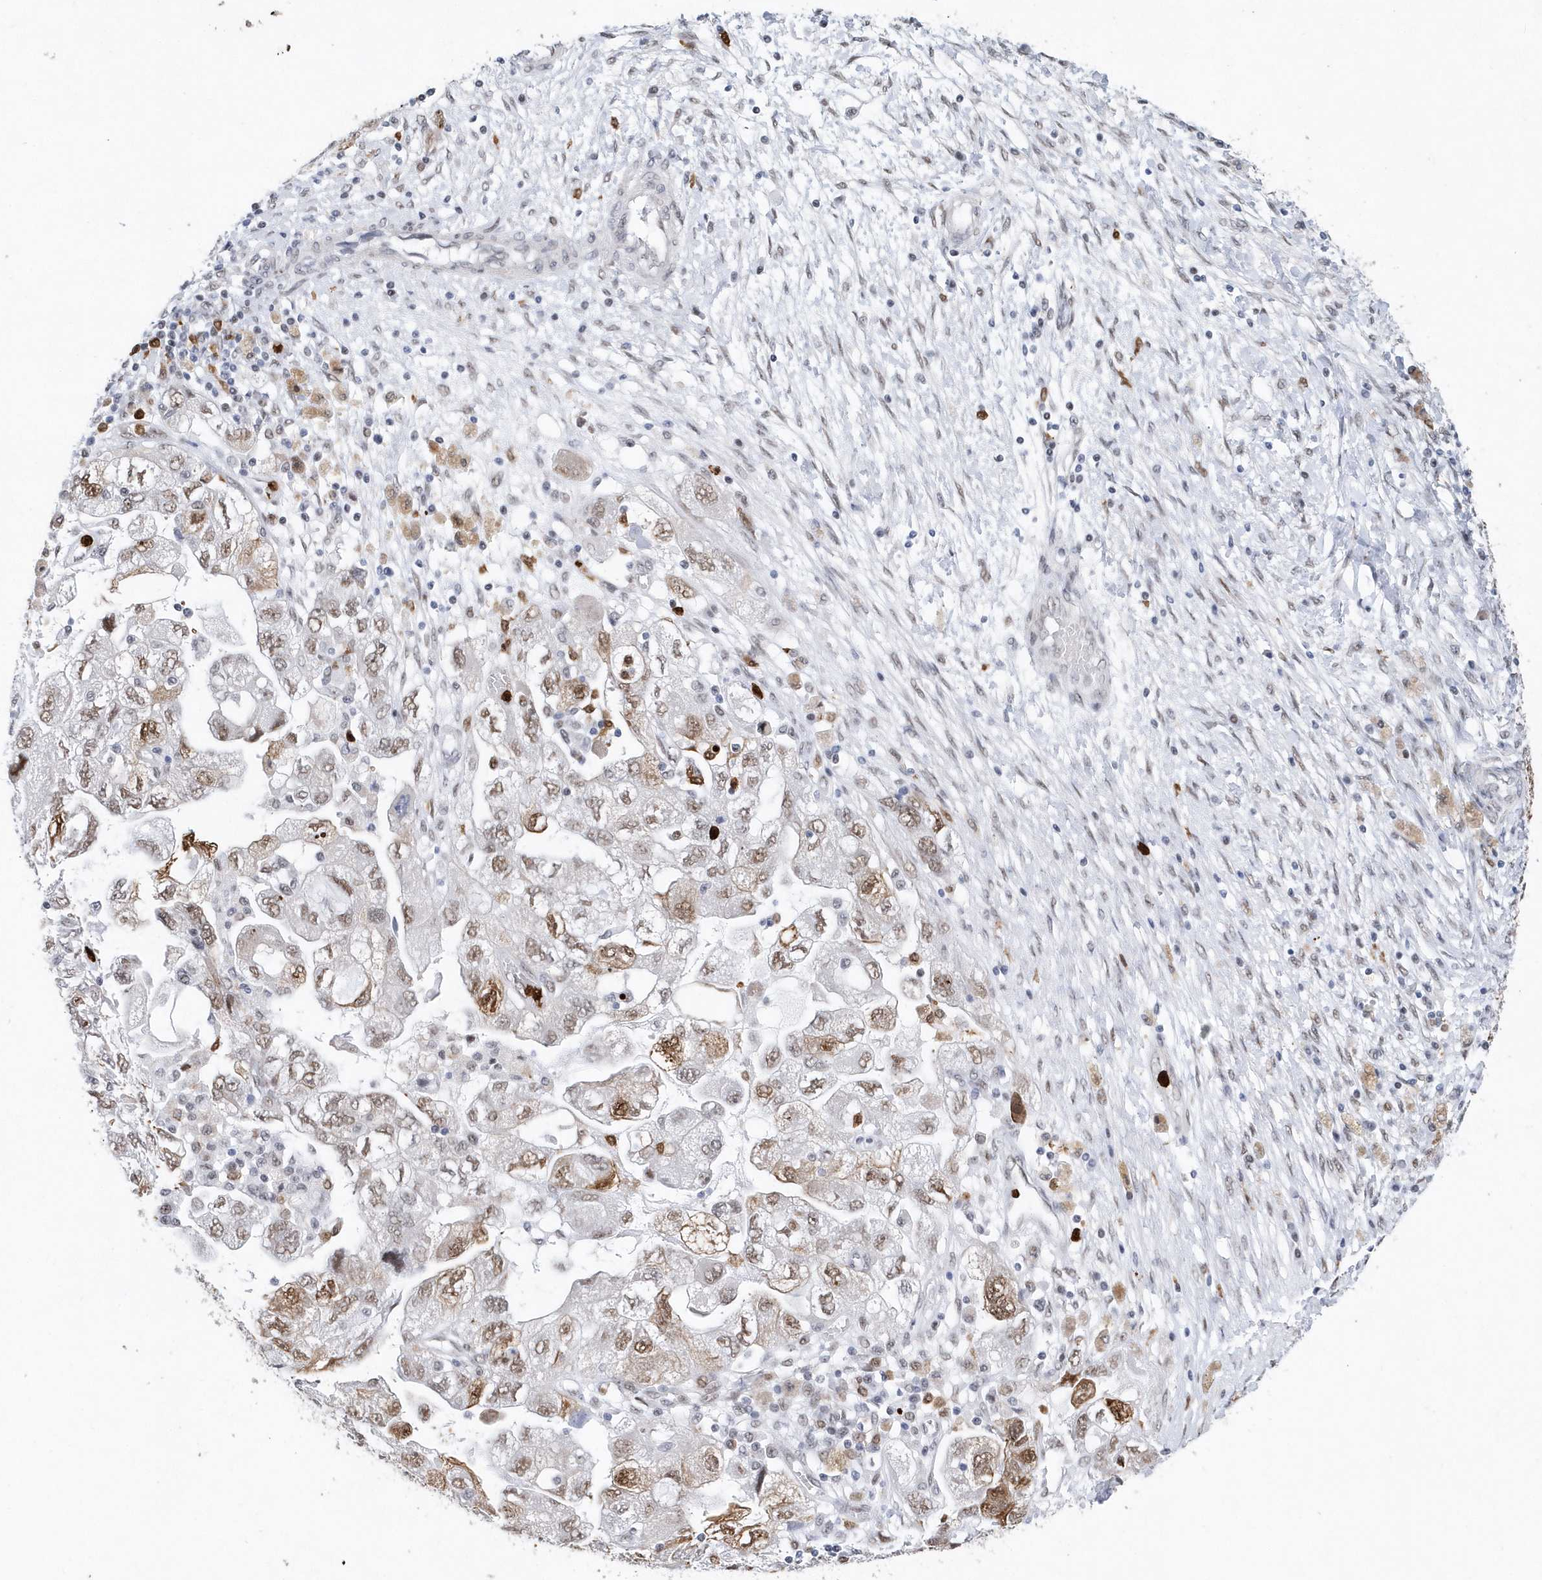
{"staining": {"intensity": "moderate", "quantity": "25%-75%", "location": "nuclear"}, "tissue": "ovarian cancer", "cell_type": "Tumor cells", "image_type": "cancer", "snomed": [{"axis": "morphology", "description": "Carcinoma, NOS"}, {"axis": "morphology", "description": "Cystadenocarcinoma, serous, NOS"}, {"axis": "topography", "description": "Ovary"}], "caption": "Ovarian cancer stained with a protein marker demonstrates moderate staining in tumor cells.", "gene": "RPP30", "patient": {"sex": "female", "age": 69}}